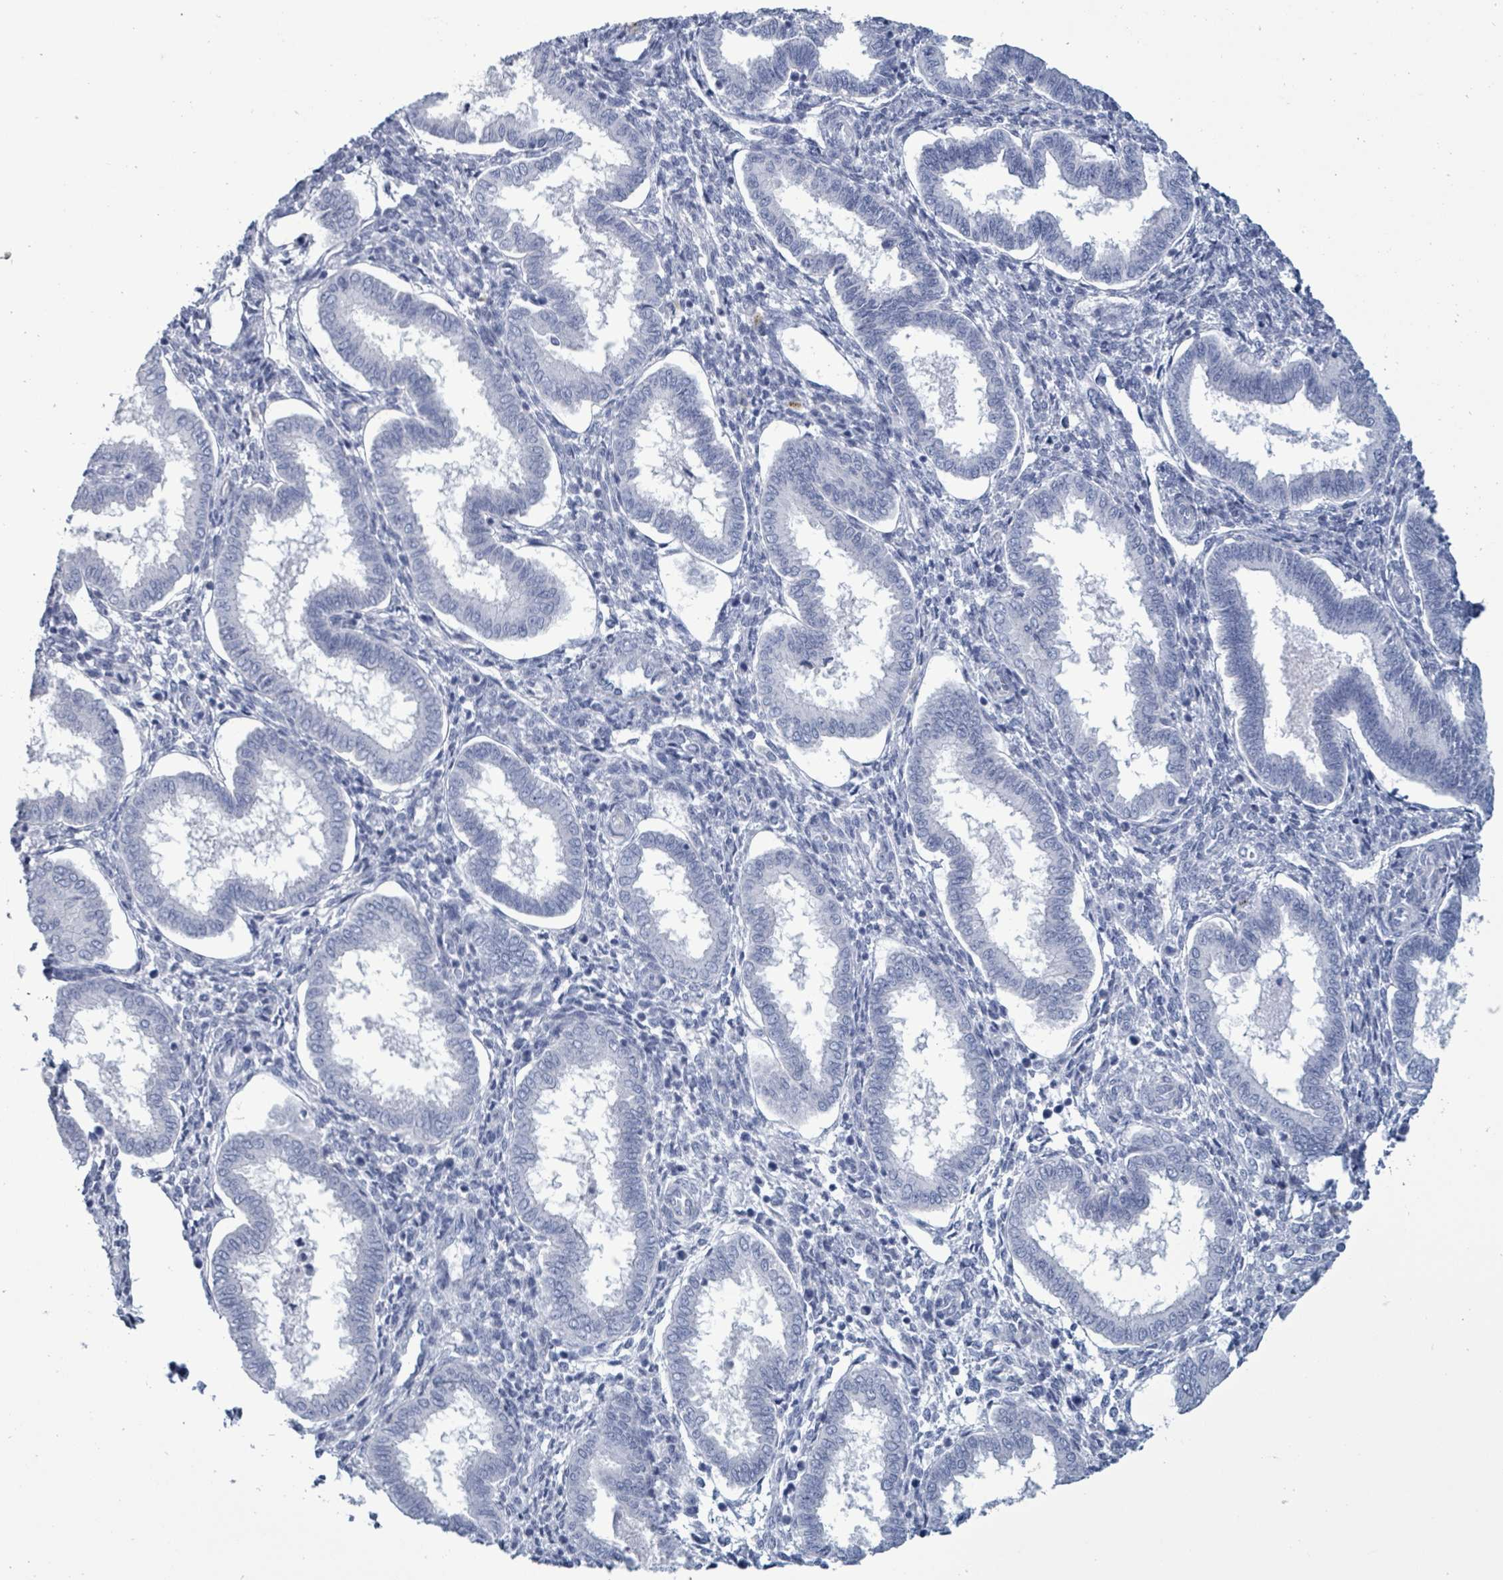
{"staining": {"intensity": "negative", "quantity": "none", "location": "none"}, "tissue": "endometrium", "cell_type": "Cells in endometrial stroma", "image_type": "normal", "snomed": [{"axis": "morphology", "description": "Normal tissue, NOS"}, {"axis": "topography", "description": "Endometrium"}], "caption": "Immunohistochemistry (IHC) photomicrograph of benign endometrium: human endometrium stained with DAB displays no significant protein positivity in cells in endometrial stroma.", "gene": "ZNF771", "patient": {"sex": "female", "age": 24}}